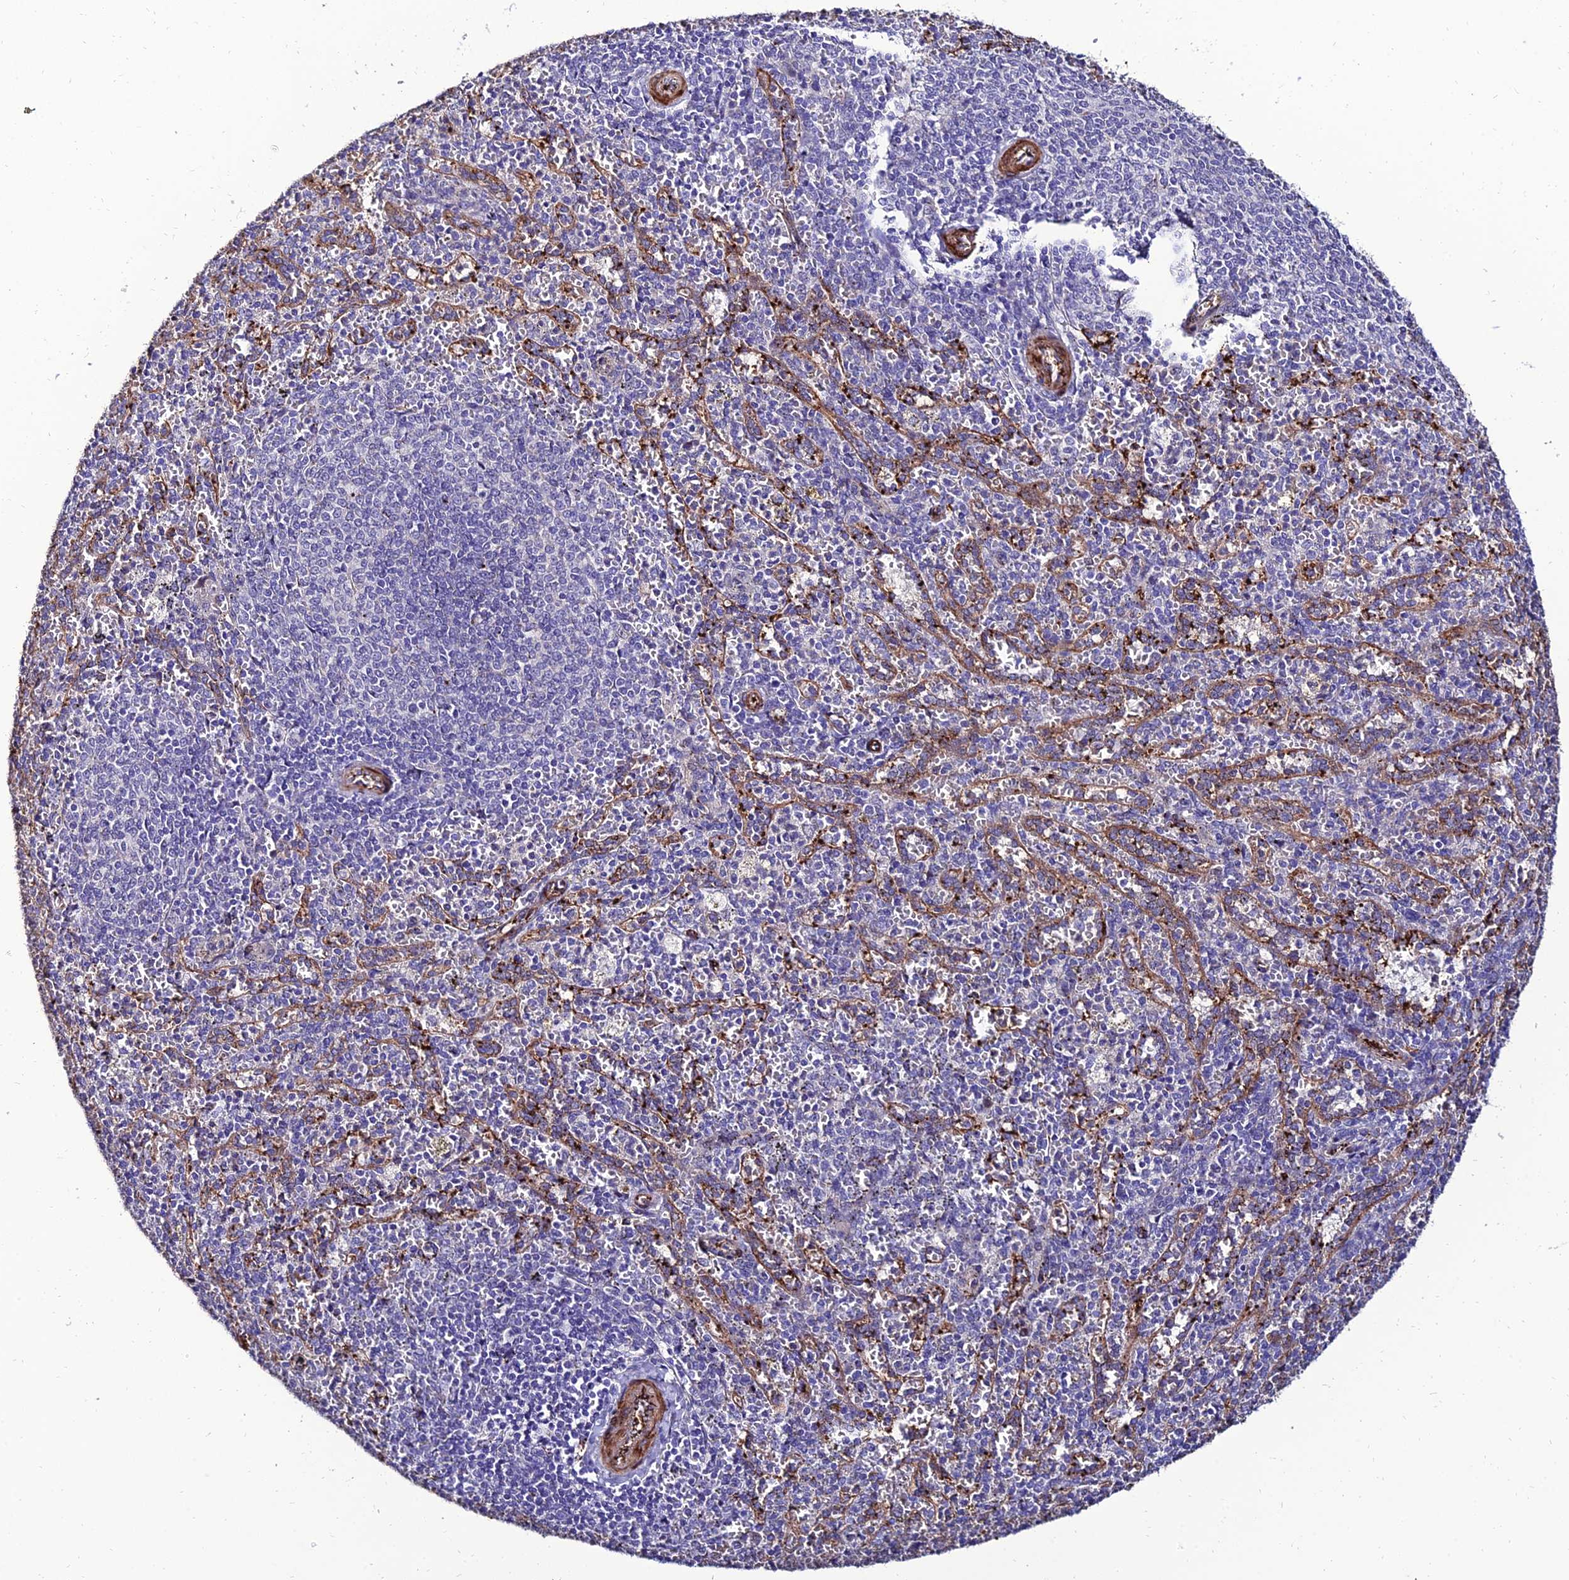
{"staining": {"intensity": "negative", "quantity": "none", "location": "none"}, "tissue": "spleen", "cell_type": "Cells in red pulp", "image_type": "normal", "snomed": [{"axis": "morphology", "description": "Normal tissue, NOS"}, {"axis": "topography", "description": "Spleen"}], "caption": "Immunohistochemistry (IHC) histopathology image of benign human spleen stained for a protein (brown), which displays no staining in cells in red pulp. The staining was performed using DAB to visualize the protein expression in brown, while the nuclei were stained in blue with hematoxylin (Magnification: 20x).", "gene": "ALDH3B2", "patient": {"sex": "female", "age": 21}}